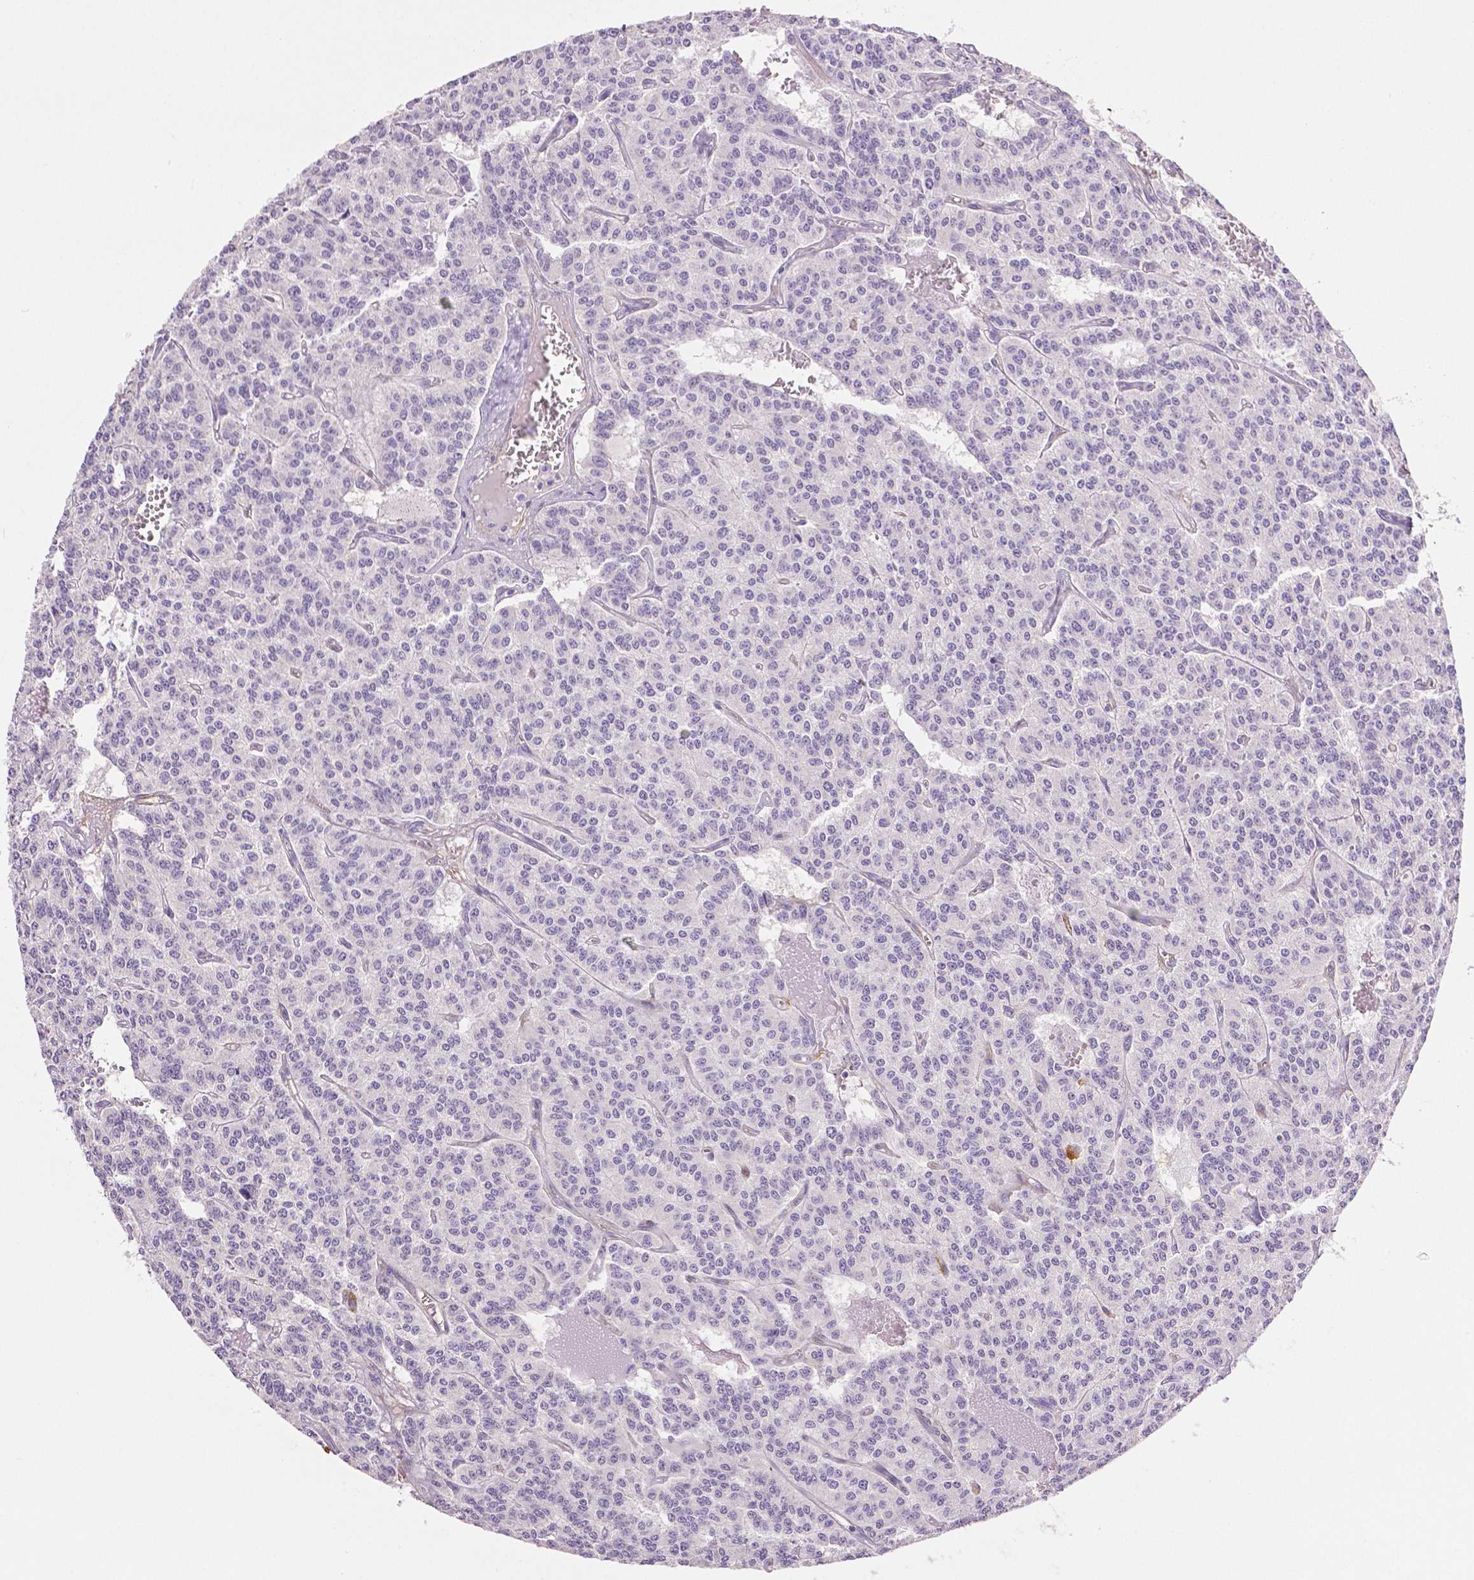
{"staining": {"intensity": "negative", "quantity": "none", "location": "none"}, "tissue": "carcinoid", "cell_type": "Tumor cells", "image_type": "cancer", "snomed": [{"axis": "morphology", "description": "Carcinoid, malignant, NOS"}, {"axis": "topography", "description": "Lung"}], "caption": "DAB immunohistochemical staining of carcinoid (malignant) exhibits no significant expression in tumor cells.", "gene": "THY1", "patient": {"sex": "female", "age": 71}}